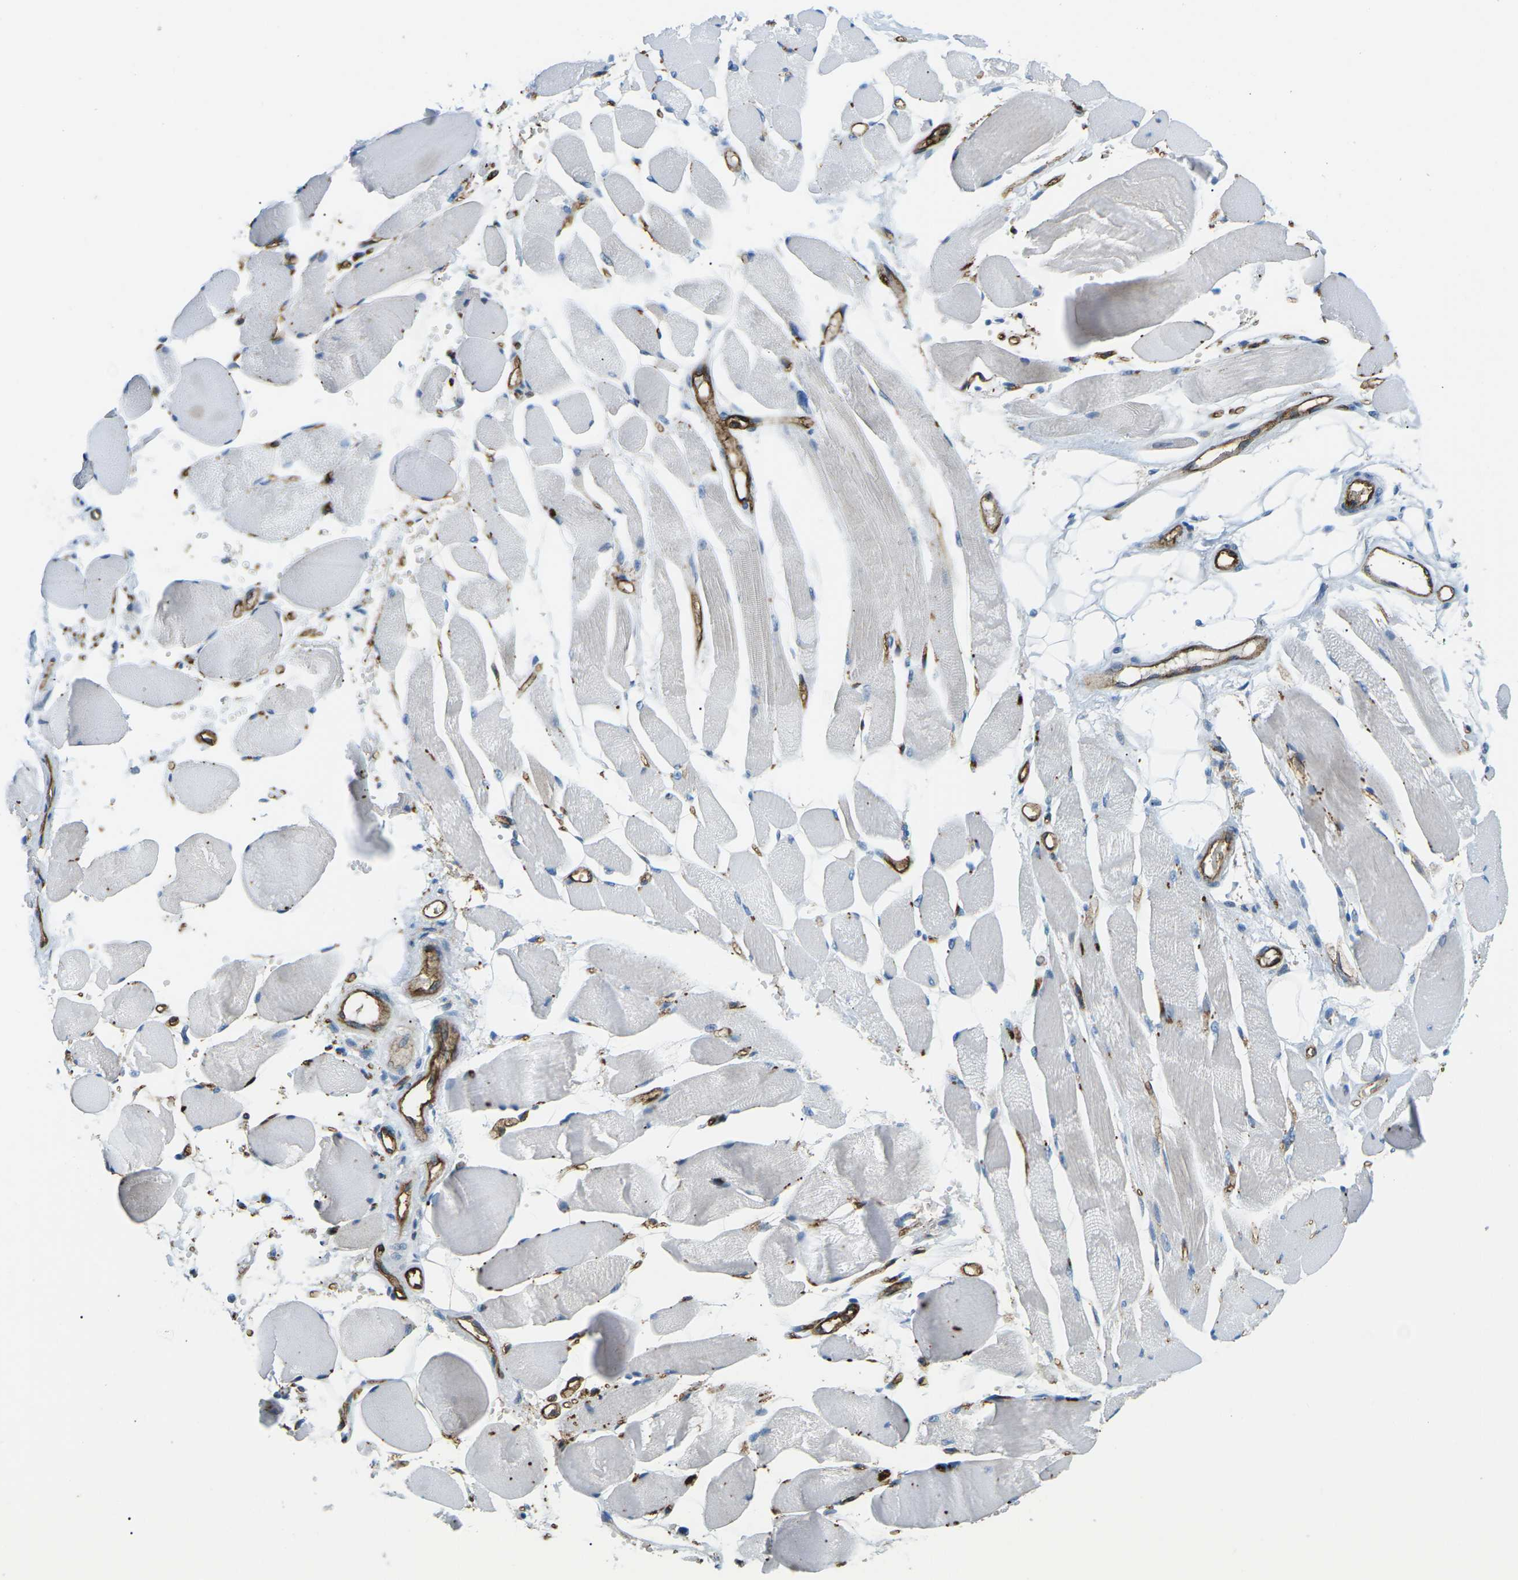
{"staining": {"intensity": "negative", "quantity": "none", "location": "none"}, "tissue": "skeletal muscle", "cell_type": "Myocytes", "image_type": "normal", "snomed": [{"axis": "morphology", "description": "Normal tissue, NOS"}, {"axis": "topography", "description": "Skeletal muscle"}, {"axis": "topography", "description": "Peripheral nerve tissue"}], "caption": "Histopathology image shows no significant protein positivity in myocytes of benign skeletal muscle.", "gene": "HLA", "patient": {"sex": "female", "age": 84}}